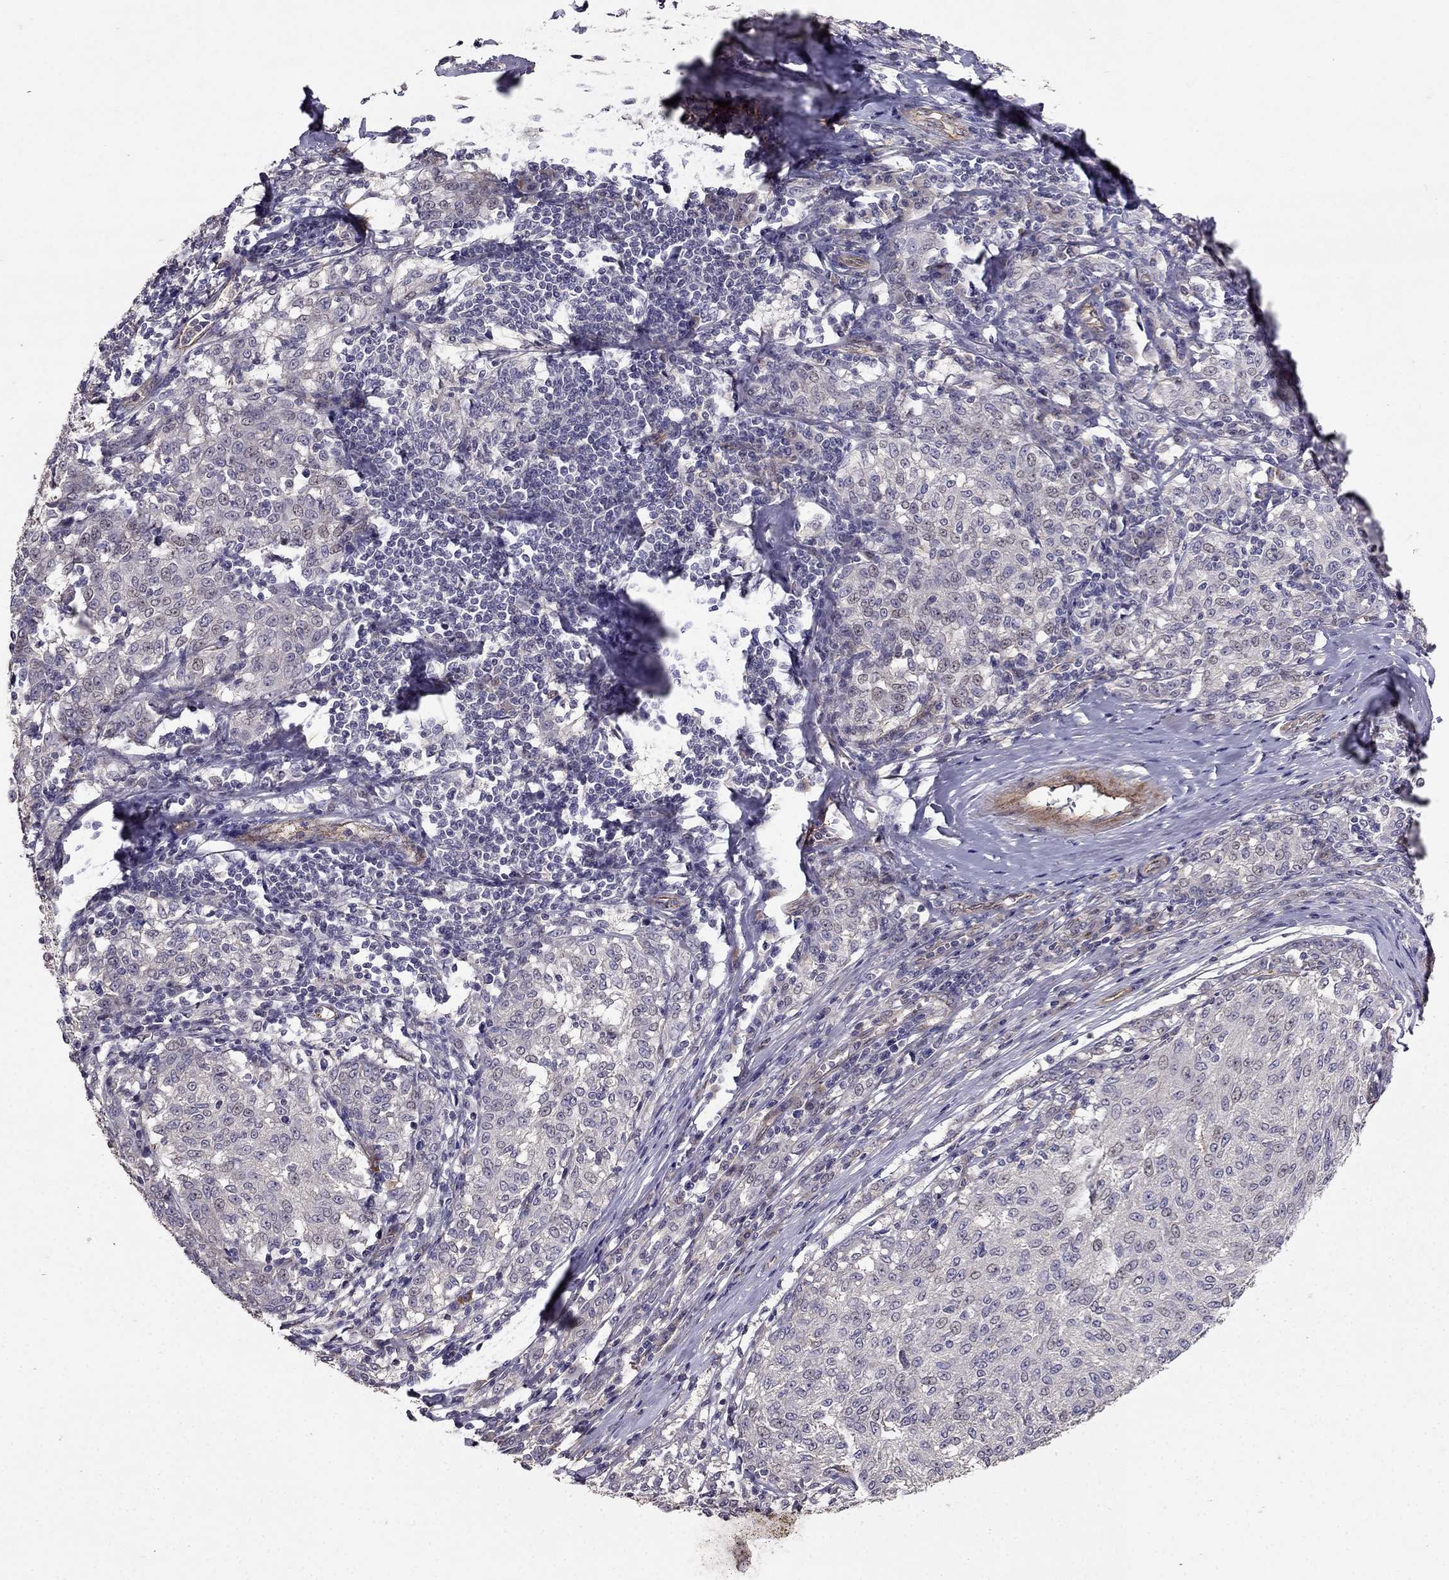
{"staining": {"intensity": "negative", "quantity": "none", "location": "none"}, "tissue": "melanoma", "cell_type": "Tumor cells", "image_type": "cancer", "snomed": [{"axis": "morphology", "description": "Malignant melanoma, NOS"}, {"axis": "topography", "description": "Skin"}], "caption": "Melanoma stained for a protein using immunohistochemistry displays no expression tumor cells.", "gene": "RASIP1", "patient": {"sex": "female", "age": 72}}